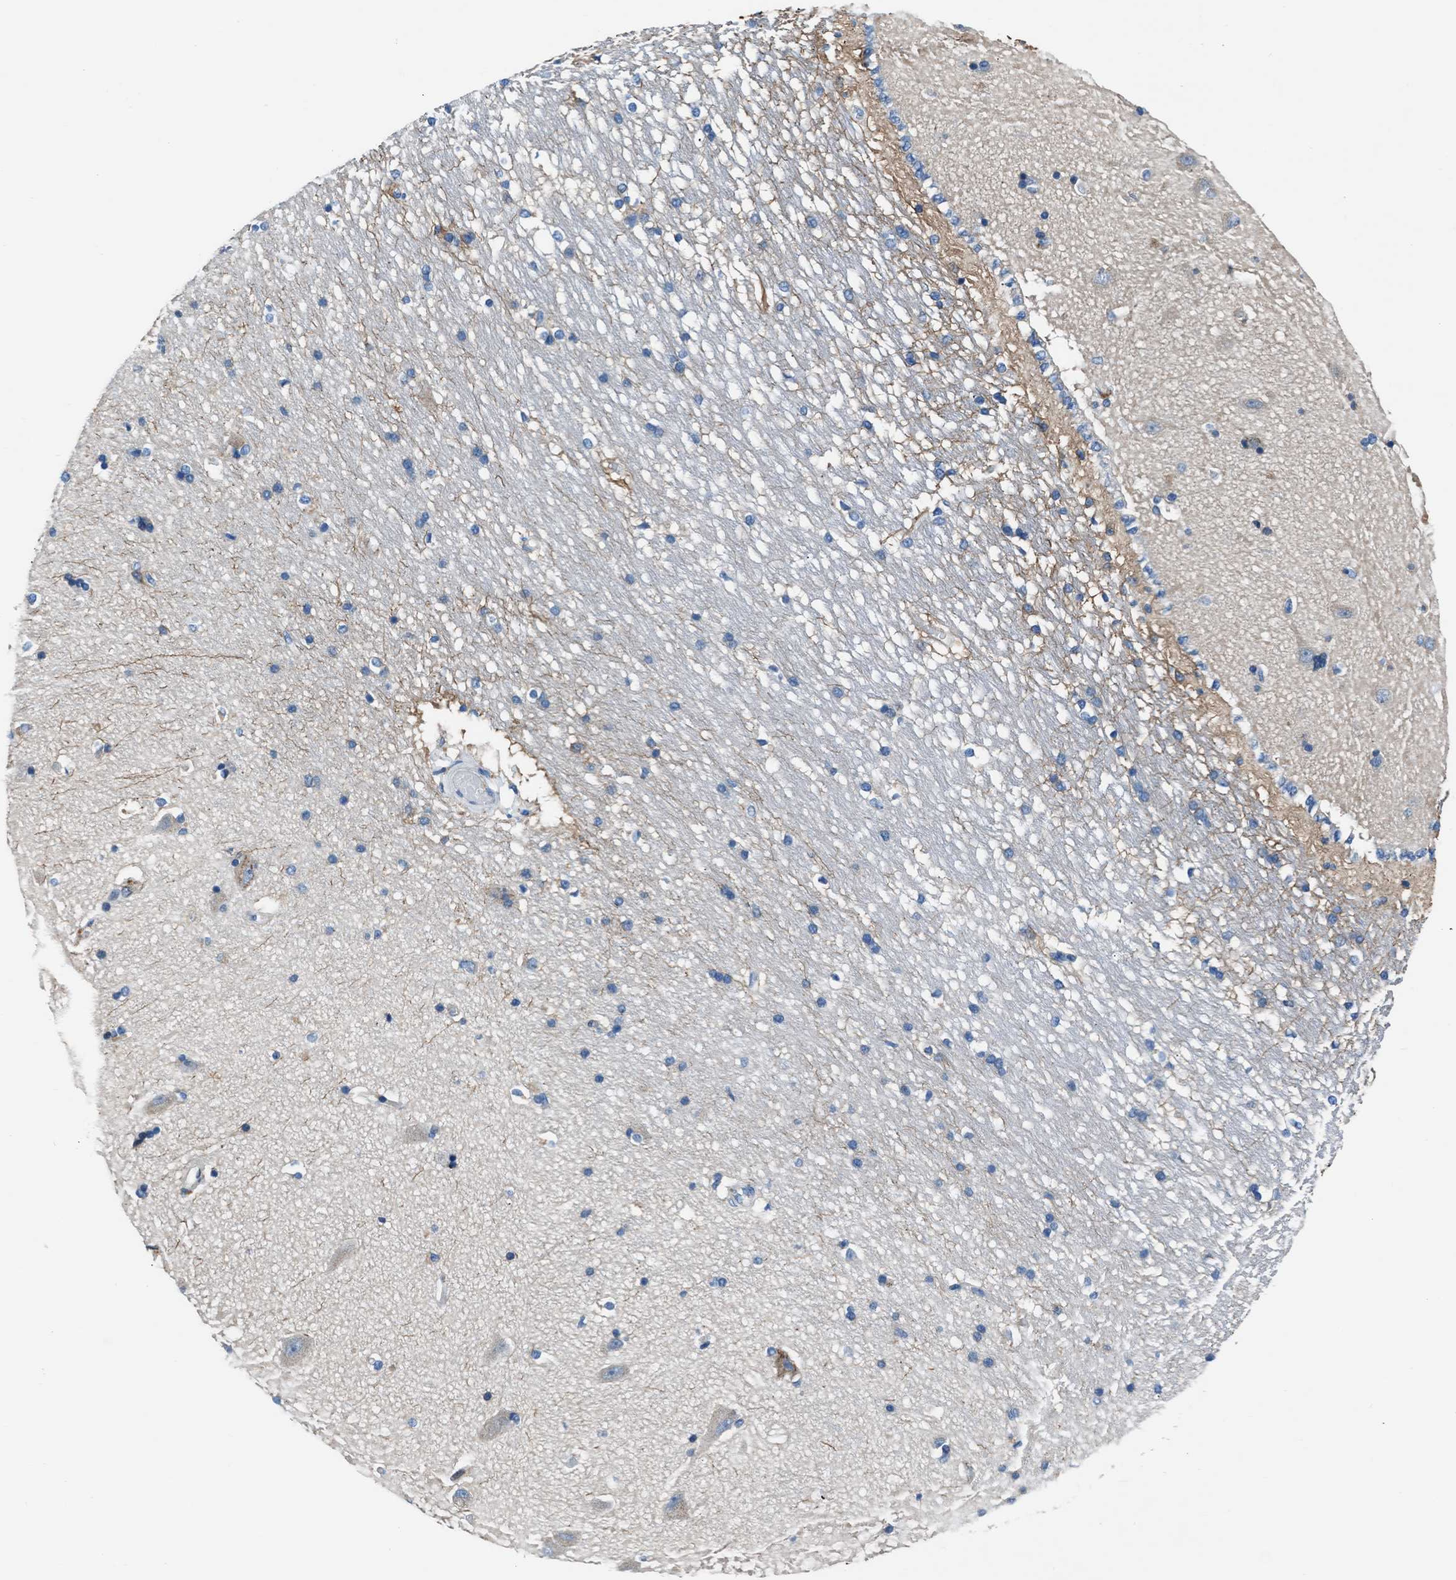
{"staining": {"intensity": "moderate", "quantity": "<25%", "location": "cytoplasmic/membranous"}, "tissue": "hippocampus", "cell_type": "Glial cells", "image_type": "normal", "snomed": [{"axis": "morphology", "description": "Normal tissue, NOS"}, {"axis": "topography", "description": "Hippocampus"}], "caption": "An immunohistochemistry histopathology image of benign tissue is shown. Protein staining in brown labels moderate cytoplasmic/membranous positivity in hippocampus within glial cells. Immunohistochemistry (ihc) stains the protein of interest in brown and the nuclei are stained blue.", "gene": "SLC38A6", "patient": {"sex": "male", "age": 45}}